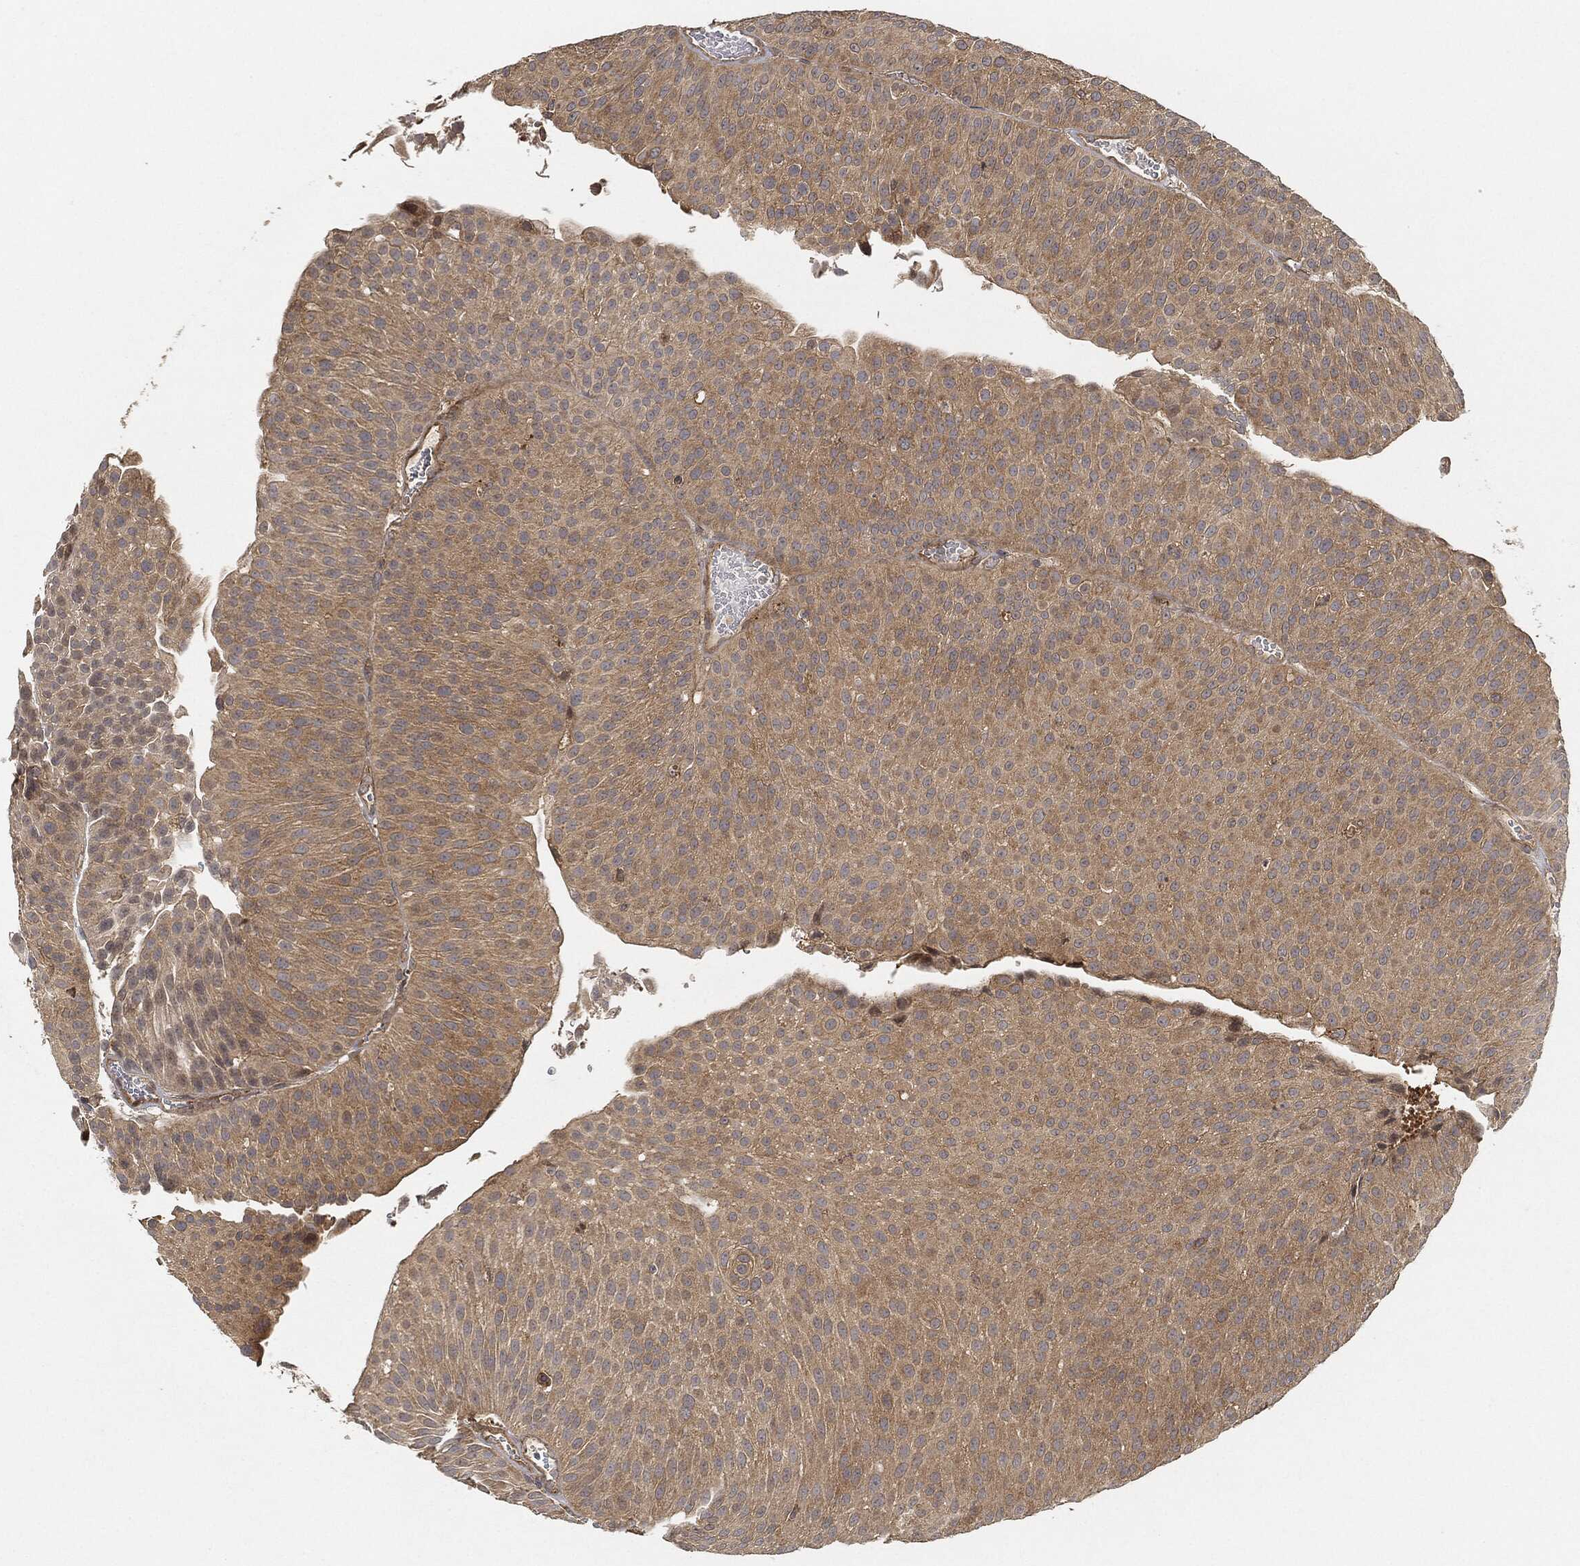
{"staining": {"intensity": "moderate", "quantity": "25%-75%", "location": "cytoplasmic/membranous"}, "tissue": "urothelial cancer", "cell_type": "Tumor cells", "image_type": "cancer", "snomed": [{"axis": "morphology", "description": "Urothelial carcinoma, Low grade"}, {"axis": "topography", "description": "Urinary bladder"}], "caption": "Protein analysis of urothelial cancer tissue demonstrates moderate cytoplasmic/membranous positivity in approximately 25%-75% of tumor cells.", "gene": "TPT1", "patient": {"sex": "male", "age": 65}}